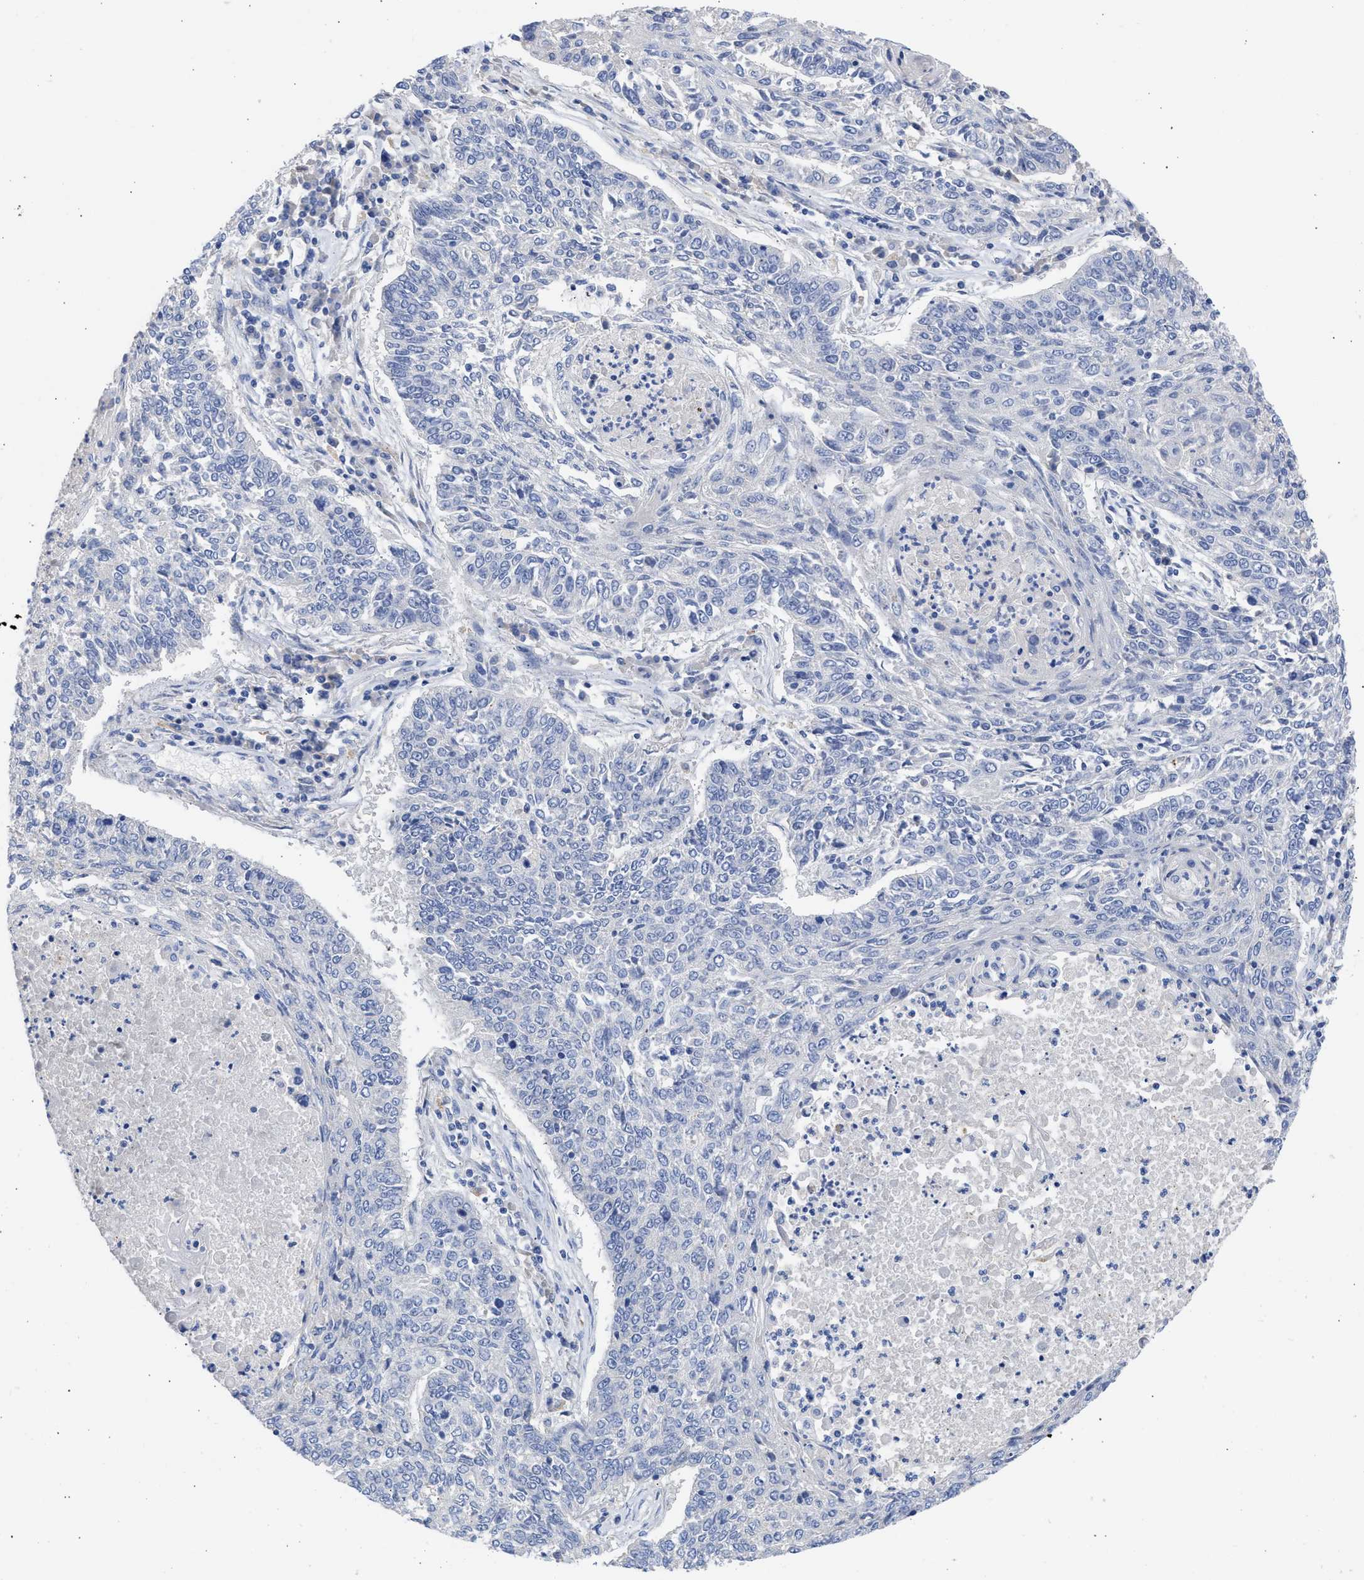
{"staining": {"intensity": "negative", "quantity": "none", "location": "none"}, "tissue": "lung cancer", "cell_type": "Tumor cells", "image_type": "cancer", "snomed": [{"axis": "morphology", "description": "Normal tissue, NOS"}, {"axis": "morphology", "description": "Squamous cell carcinoma, NOS"}, {"axis": "topography", "description": "Cartilage tissue"}, {"axis": "topography", "description": "Bronchus"}, {"axis": "topography", "description": "Lung"}], "caption": "A micrograph of human lung cancer (squamous cell carcinoma) is negative for staining in tumor cells.", "gene": "RSPH1", "patient": {"sex": "female", "age": 49}}